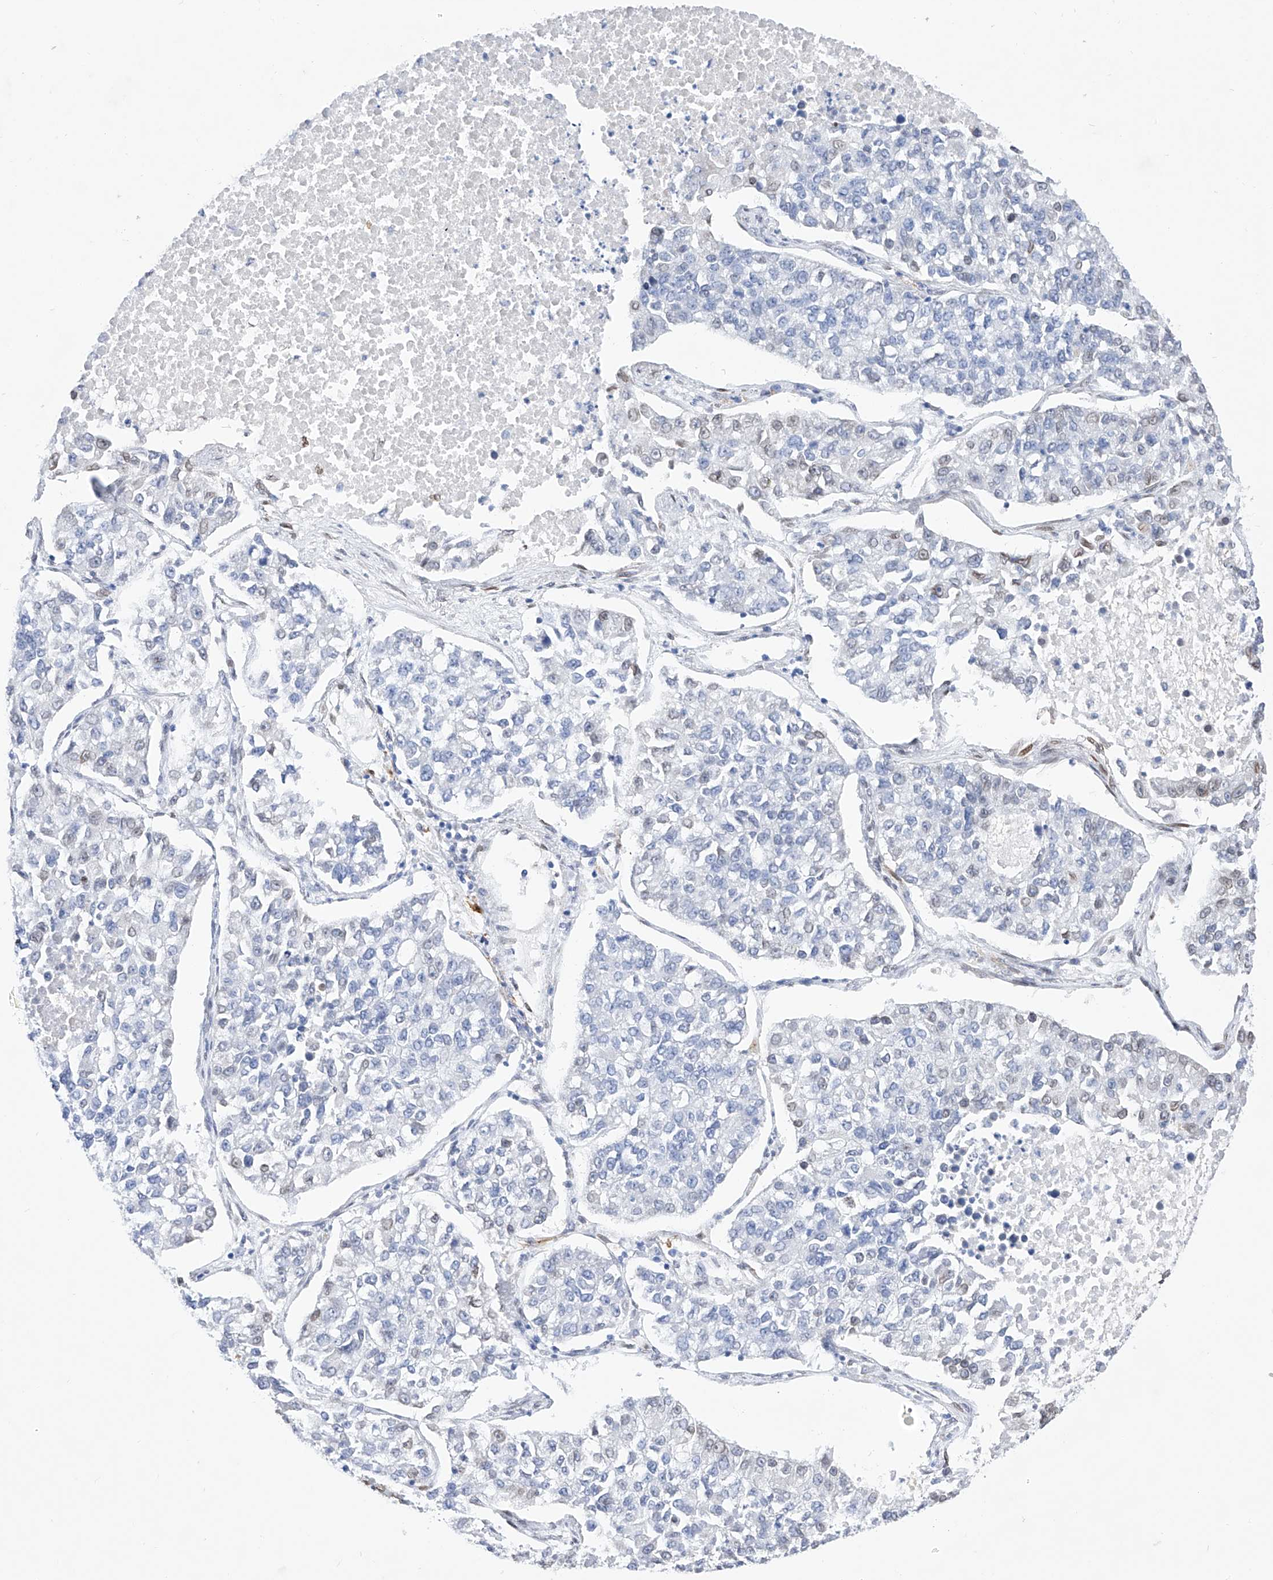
{"staining": {"intensity": "negative", "quantity": "none", "location": "none"}, "tissue": "lung cancer", "cell_type": "Tumor cells", "image_type": "cancer", "snomed": [{"axis": "morphology", "description": "Adenocarcinoma, NOS"}, {"axis": "topography", "description": "Lung"}], "caption": "Immunohistochemical staining of human lung cancer displays no significant positivity in tumor cells.", "gene": "LCLAT1", "patient": {"sex": "male", "age": 49}}